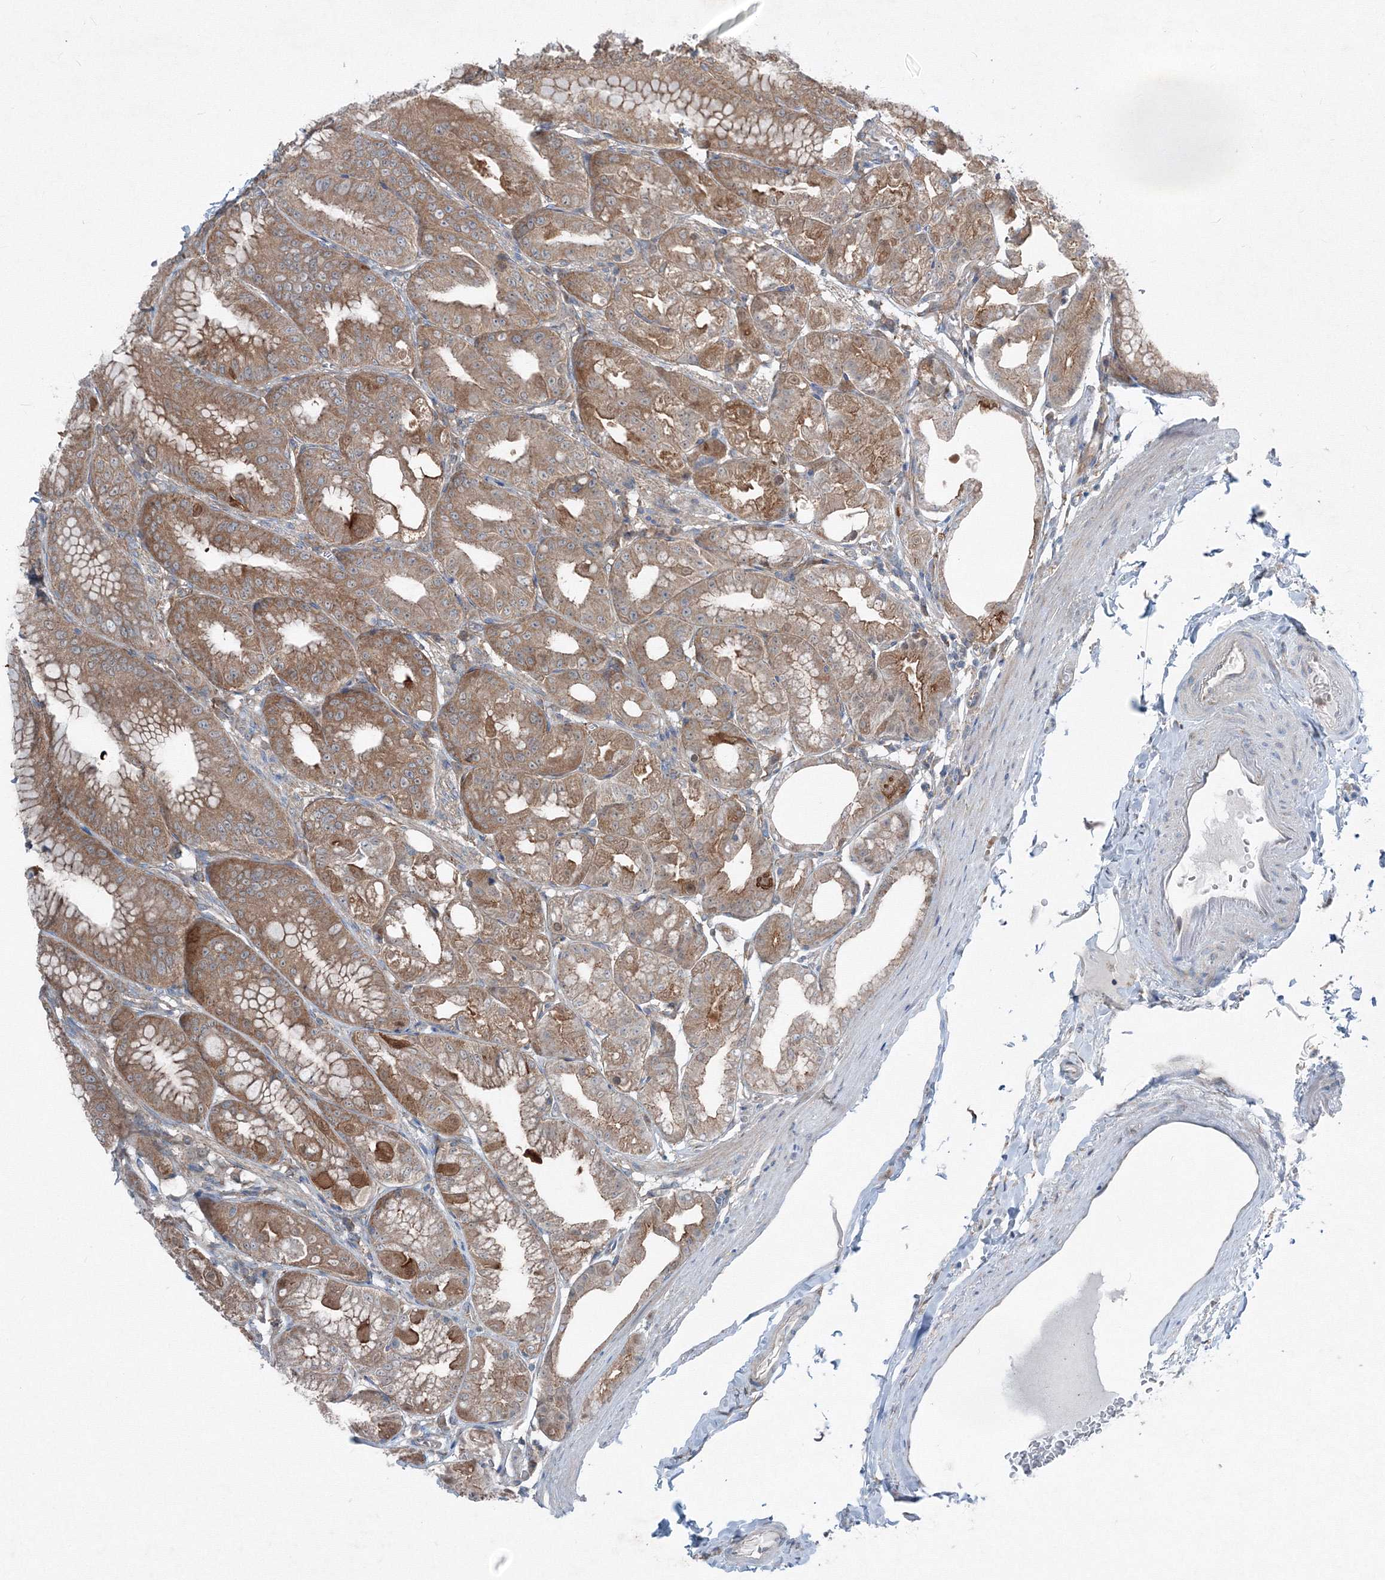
{"staining": {"intensity": "strong", "quantity": ">75%", "location": "cytoplasmic/membranous,nuclear"}, "tissue": "stomach", "cell_type": "Glandular cells", "image_type": "normal", "snomed": [{"axis": "morphology", "description": "Normal tissue, NOS"}, {"axis": "topography", "description": "Stomach, lower"}], "caption": "IHC (DAB (3,3'-diaminobenzidine)) staining of unremarkable stomach reveals strong cytoplasmic/membranous,nuclear protein staining in approximately >75% of glandular cells. (brown staining indicates protein expression, while blue staining denotes nuclei).", "gene": "TPRKB", "patient": {"sex": "male", "age": 71}}